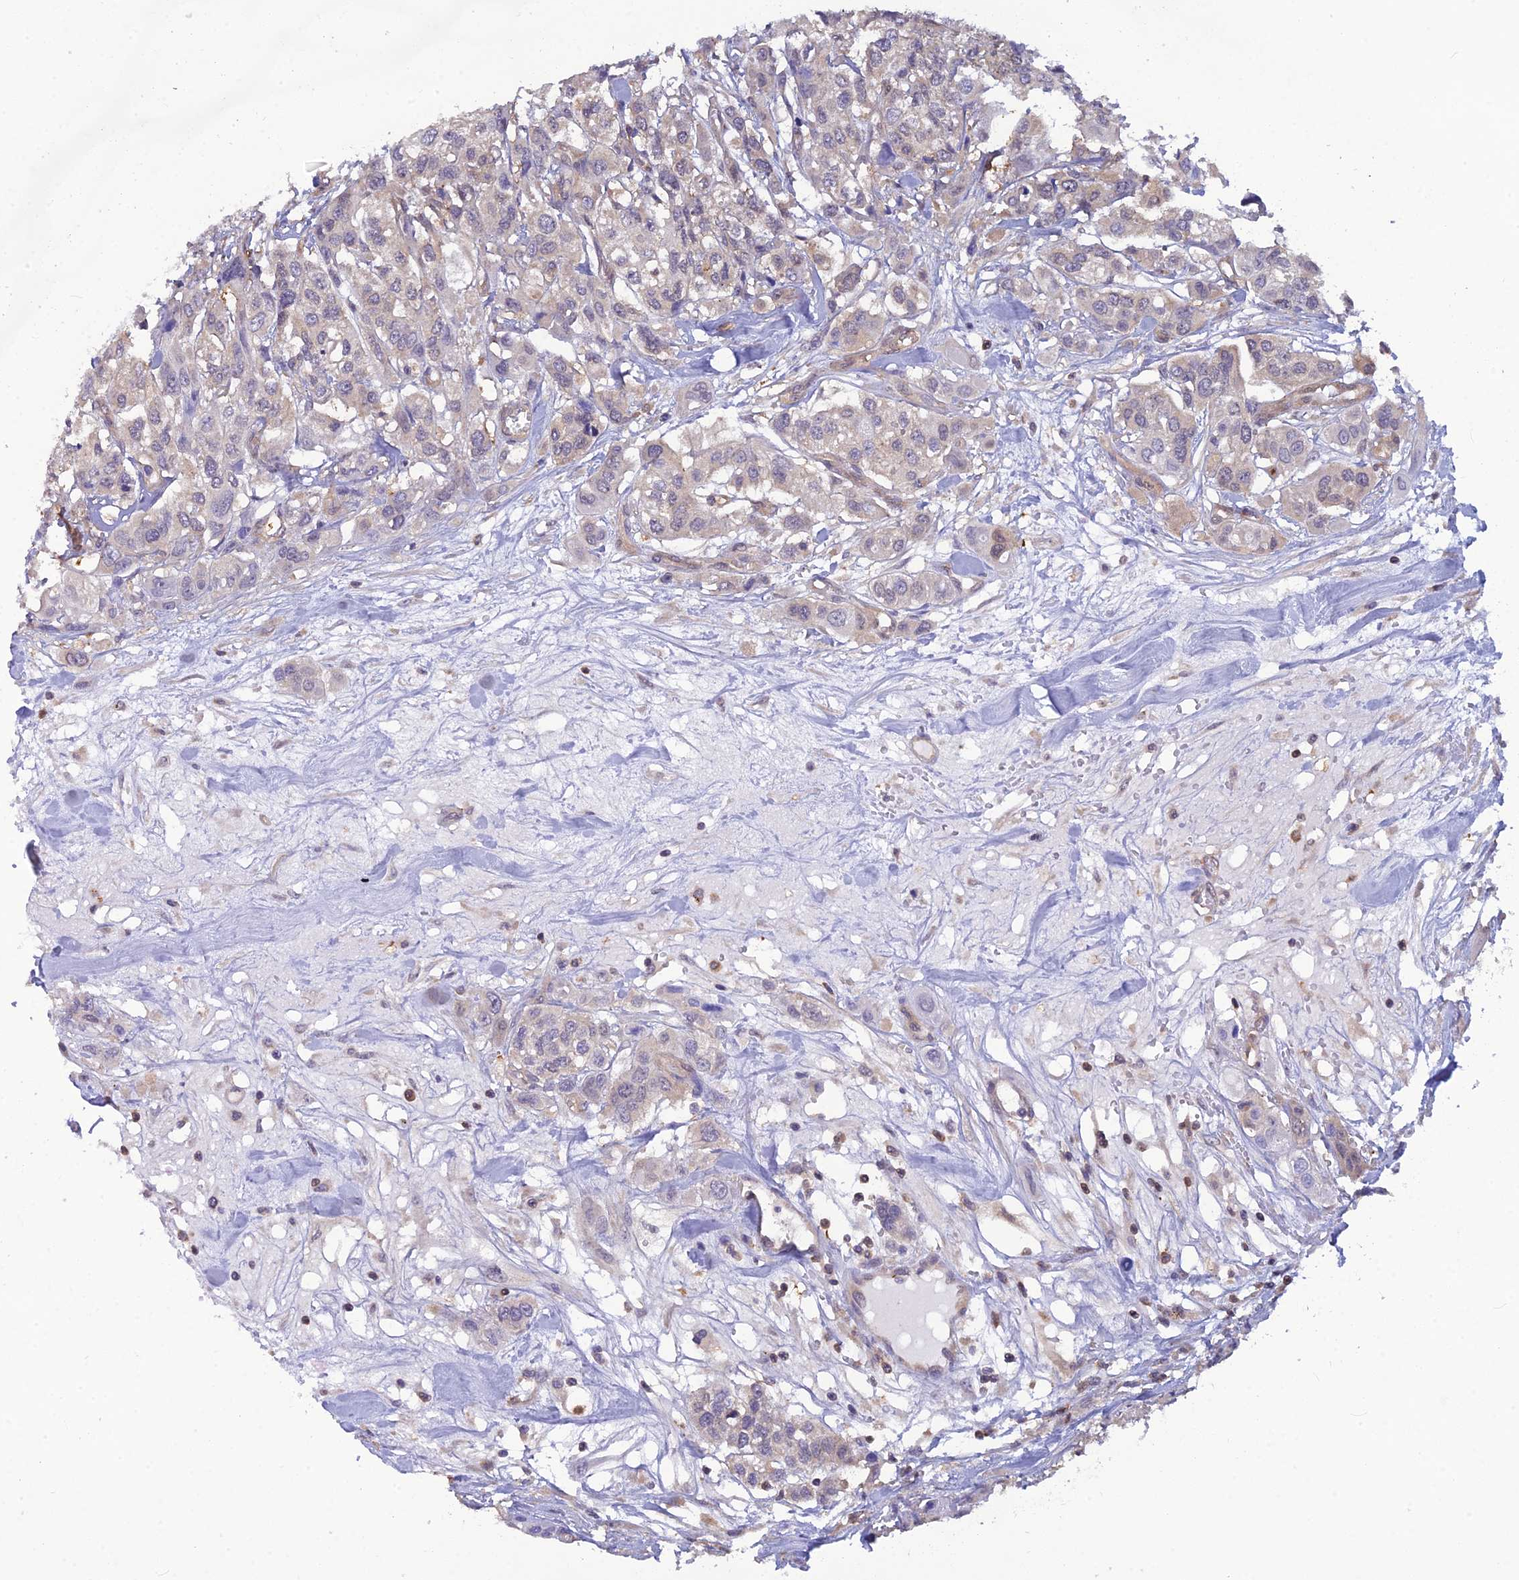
{"staining": {"intensity": "negative", "quantity": "none", "location": "none"}, "tissue": "urothelial cancer", "cell_type": "Tumor cells", "image_type": "cancer", "snomed": [{"axis": "morphology", "description": "Urothelial carcinoma, High grade"}, {"axis": "topography", "description": "Urinary bladder"}], "caption": "Immunohistochemistry (IHC) of urothelial cancer reveals no staining in tumor cells. (Brightfield microscopy of DAB (3,3'-diaminobenzidine) IHC at high magnification).", "gene": "HINT1", "patient": {"sex": "male", "age": 67}}